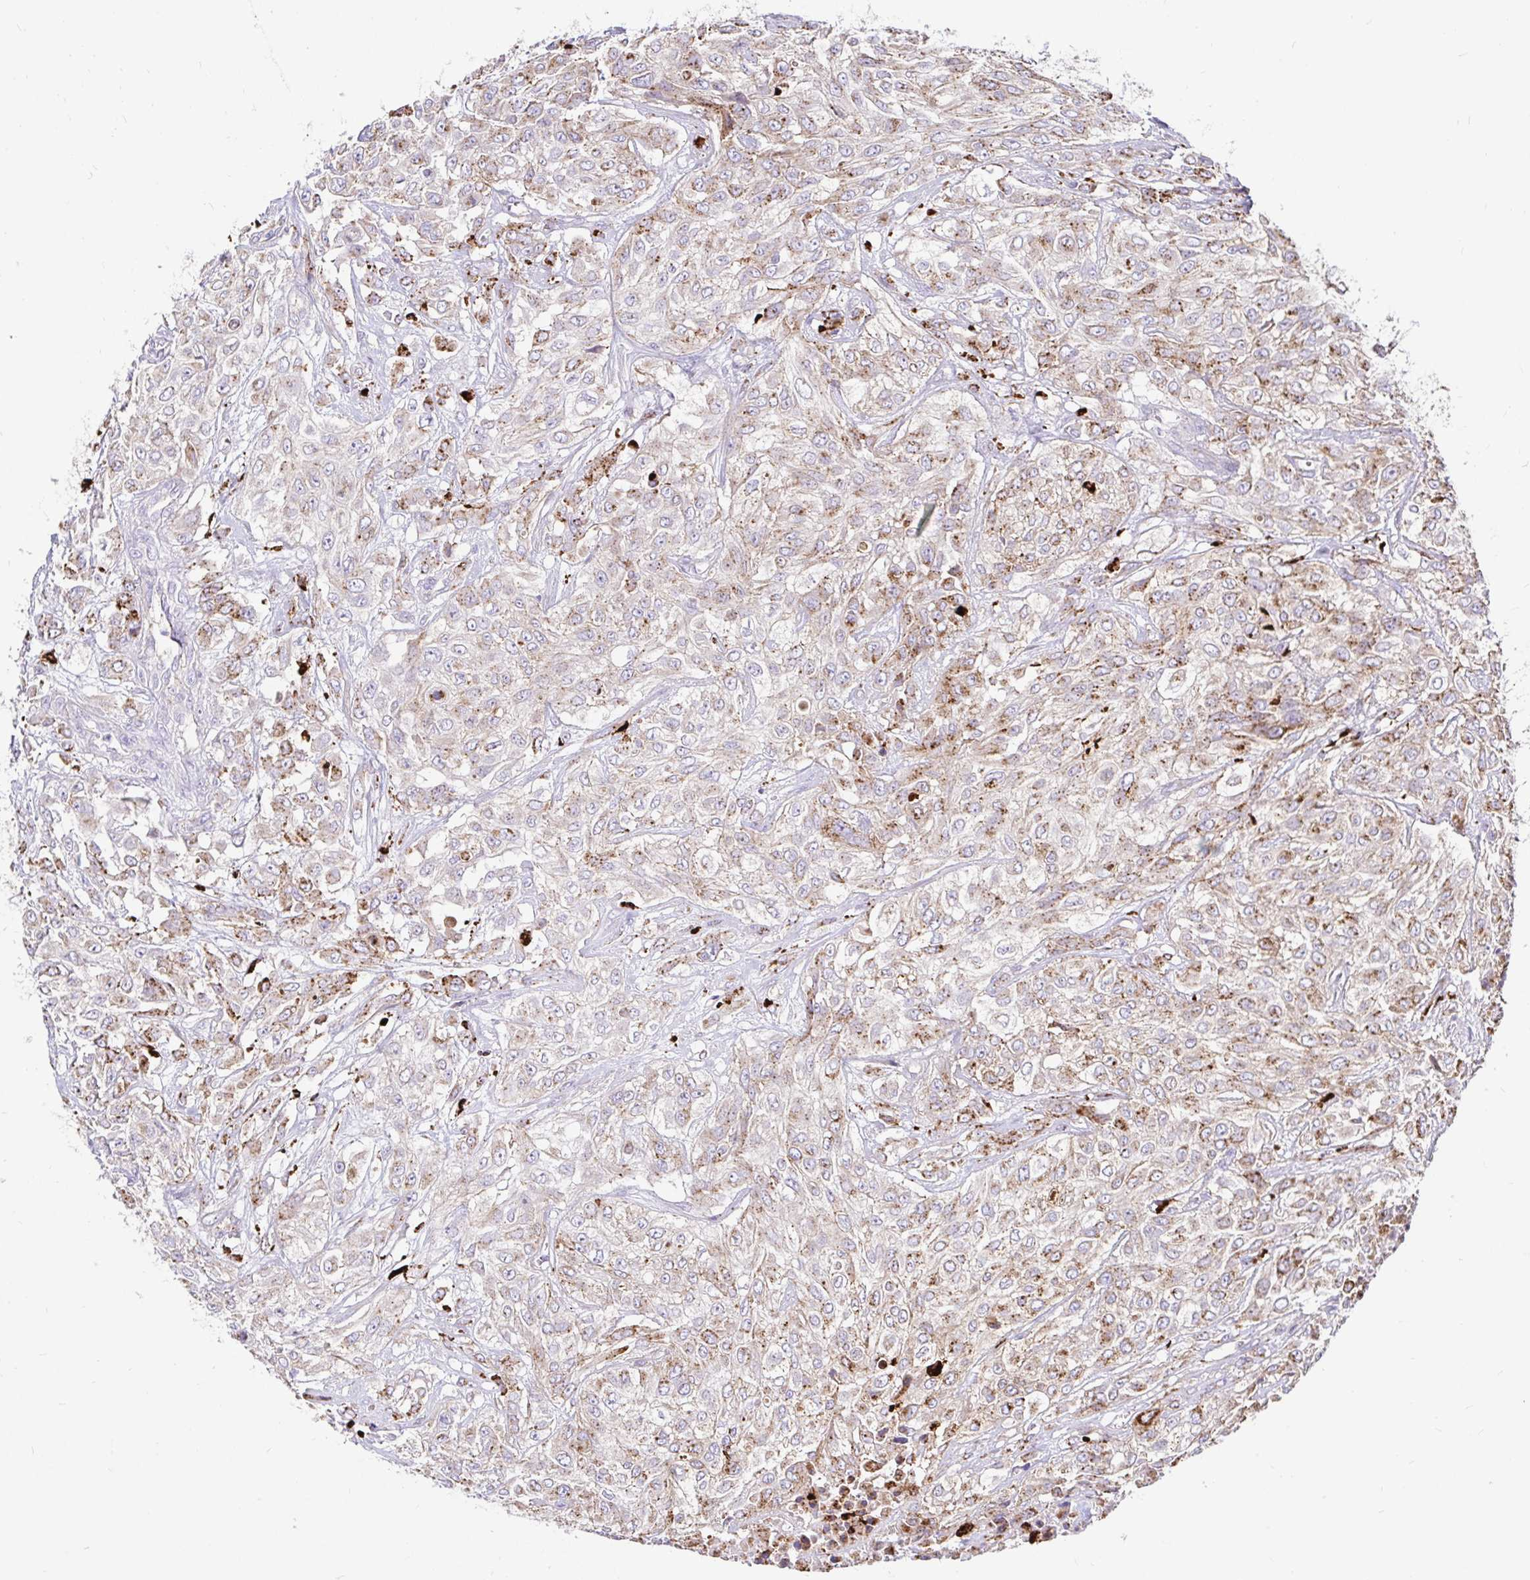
{"staining": {"intensity": "moderate", "quantity": "25%-75%", "location": "cytoplasmic/membranous"}, "tissue": "urothelial cancer", "cell_type": "Tumor cells", "image_type": "cancer", "snomed": [{"axis": "morphology", "description": "Urothelial carcinoma, High grade"}, {"axis": "topography", "description": "Urinary bladder"}], "caption": "This is an image of immunohistochemistry staining of urothelial carcinoma (high-grade), which shows moderate positivity in the cytoplasmic/membranous of tumor cells.", "gene": "FUCA1", "patient": {"sex": "male", "age": 57}}